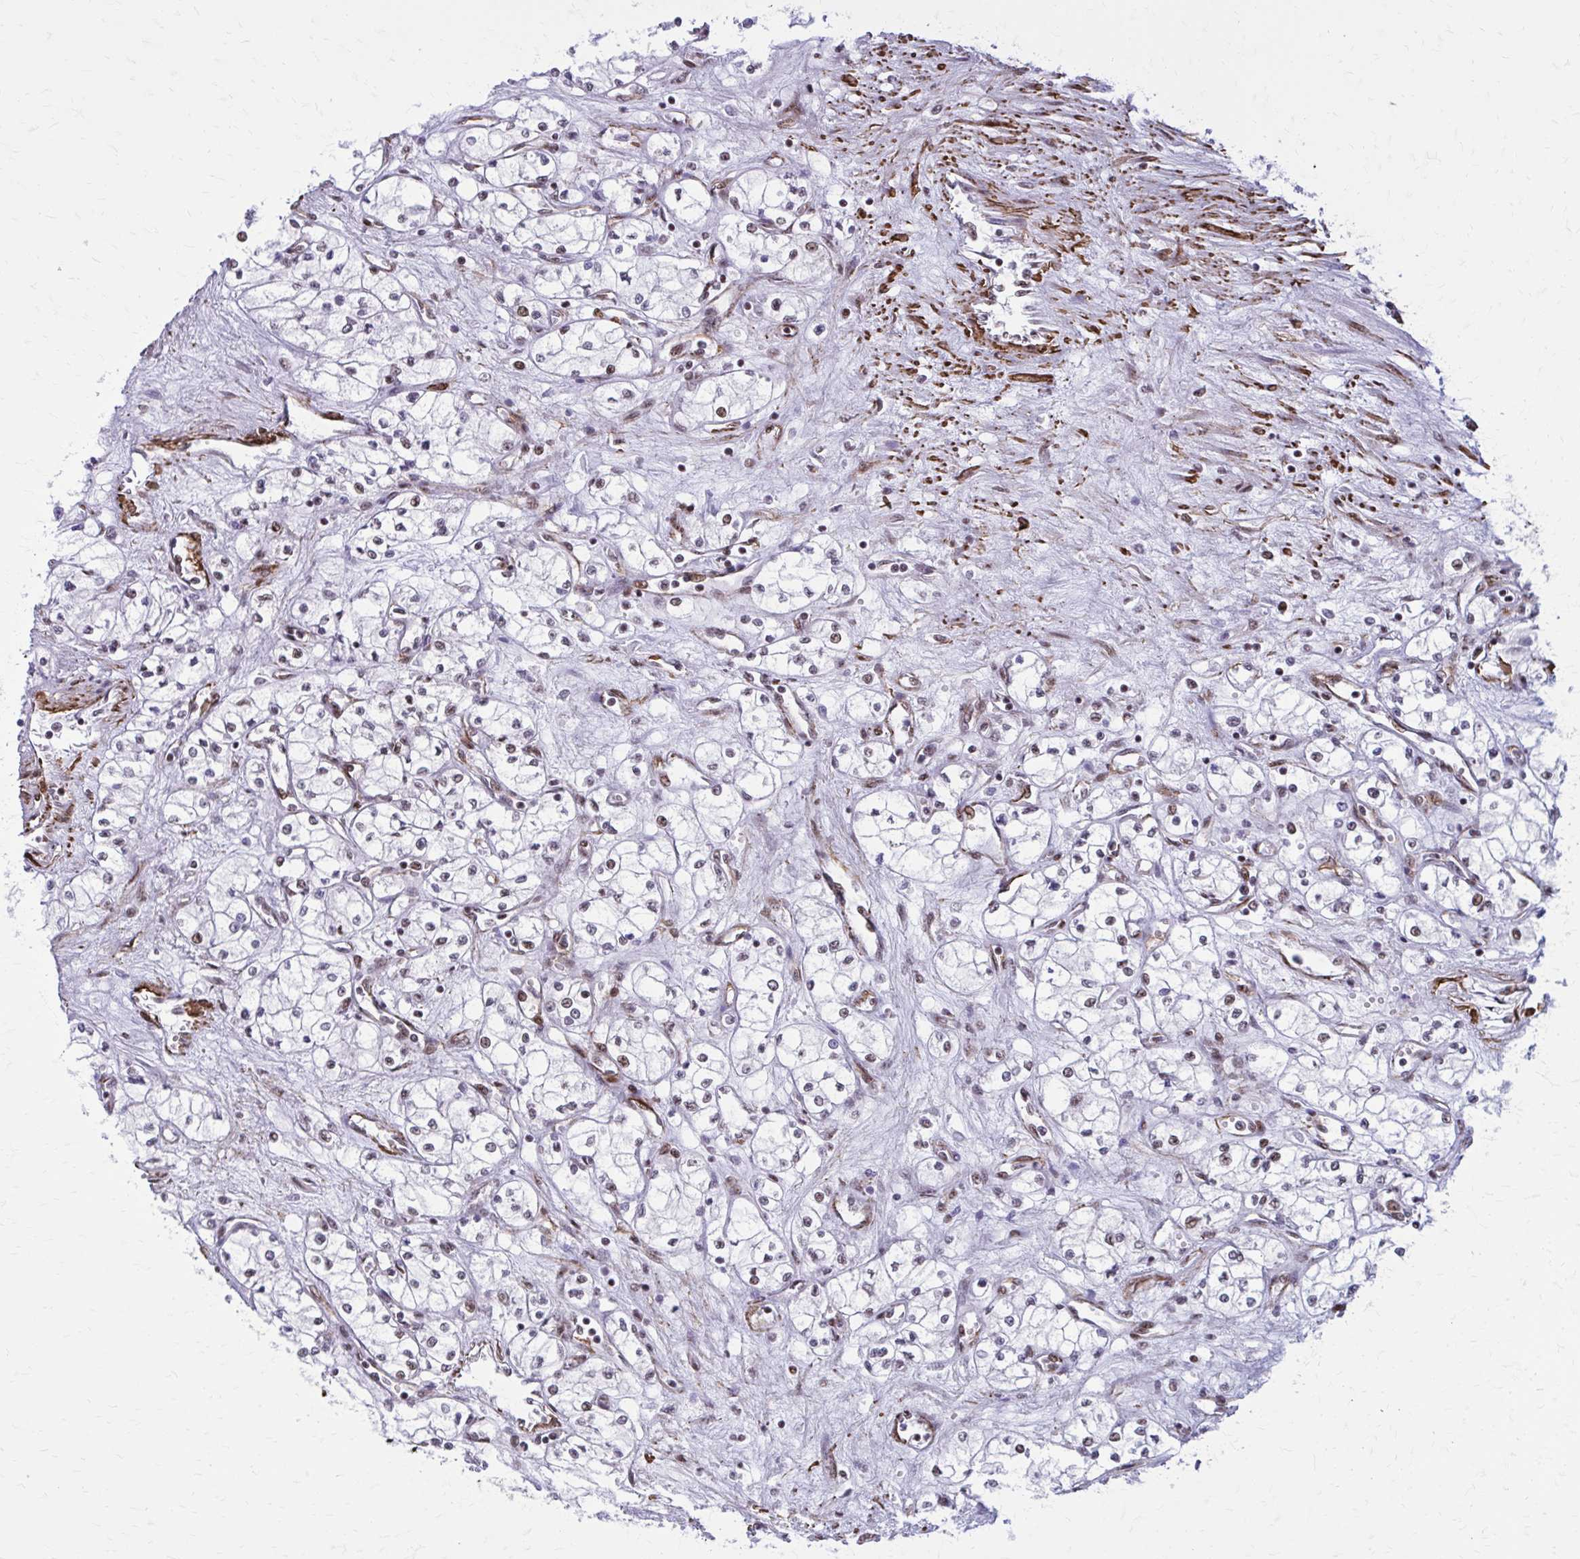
{"staining": {"intensity": "weak", "quantity": "<25%", "location": "nuclear"}, "tissue": "renal cancer", "cell_type": "Tumor cells", "image_type": "cancer", "snomed": [{"axis": "morphology", "description": "Normal tissue, NOS"}, {"axis": "morphology", "description": "Adenocarcinoma, NOS"}, {"axis": "topography", "description": "Kidney"}], "caption": "Immunohistochemical staining of renal cancer exhibits no significant staining in tumor cells.", "gene": "NRBF2", "patient": {"sex": "male", "age": 59}}